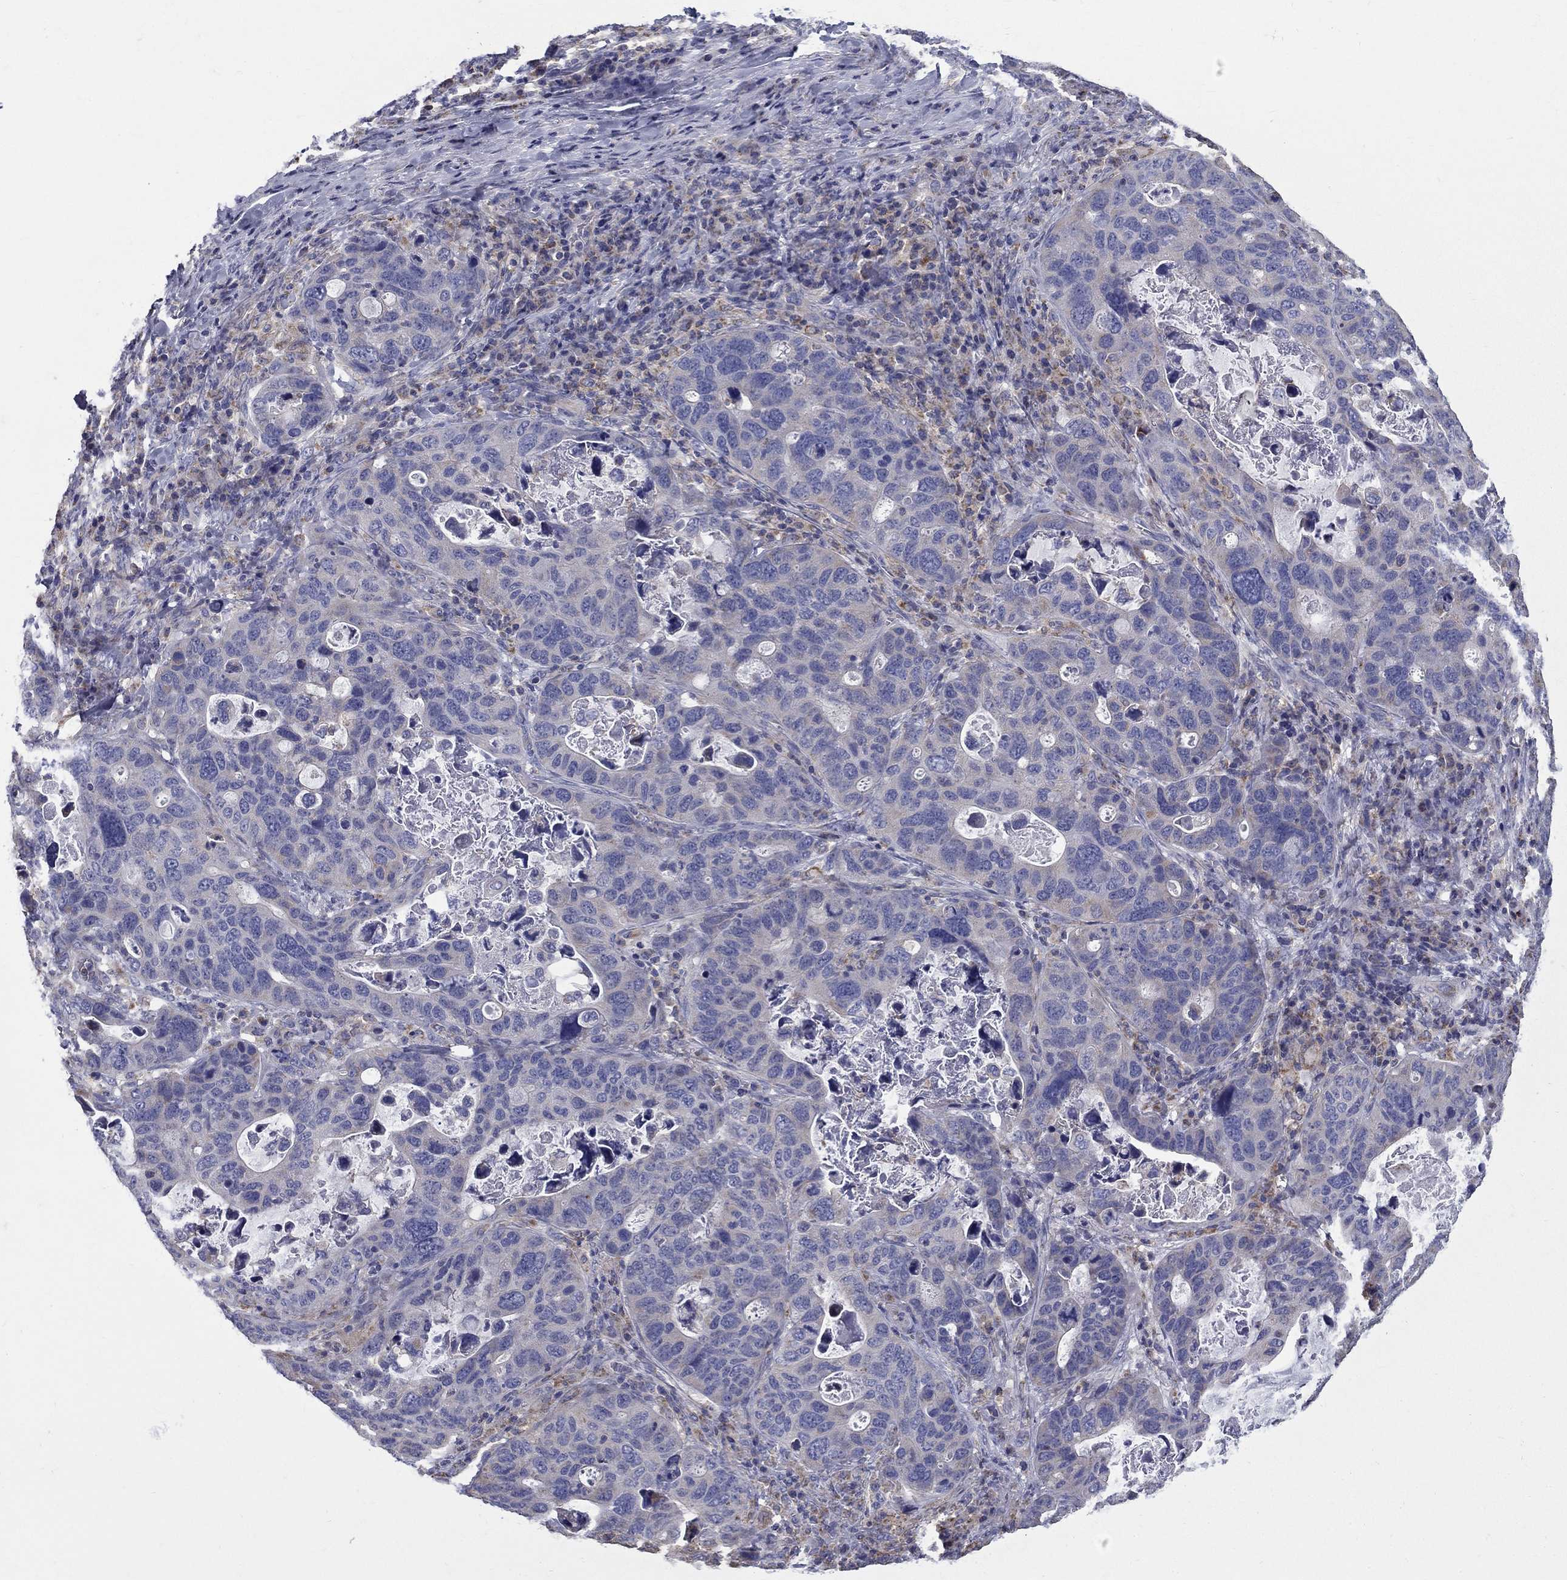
{"staining": {"intensity": "negative", "quantity": "none", "location": "none"}, "tissue": "stomach cancer", "cell_type": "Tumor cells", "image_type": "cancer", "snomed": [{"axis": "morphology", "description": "Adenocarcinoma, NOS"}, {"axis": "topography", "description": "Stomach"}], "caption": "This is an immunohistochemistry image of adenocarcinoma (stomach). There is no positivity in tumor cells.", "gene": "NME5", "patient": {"sex": "male", "age": 54}}